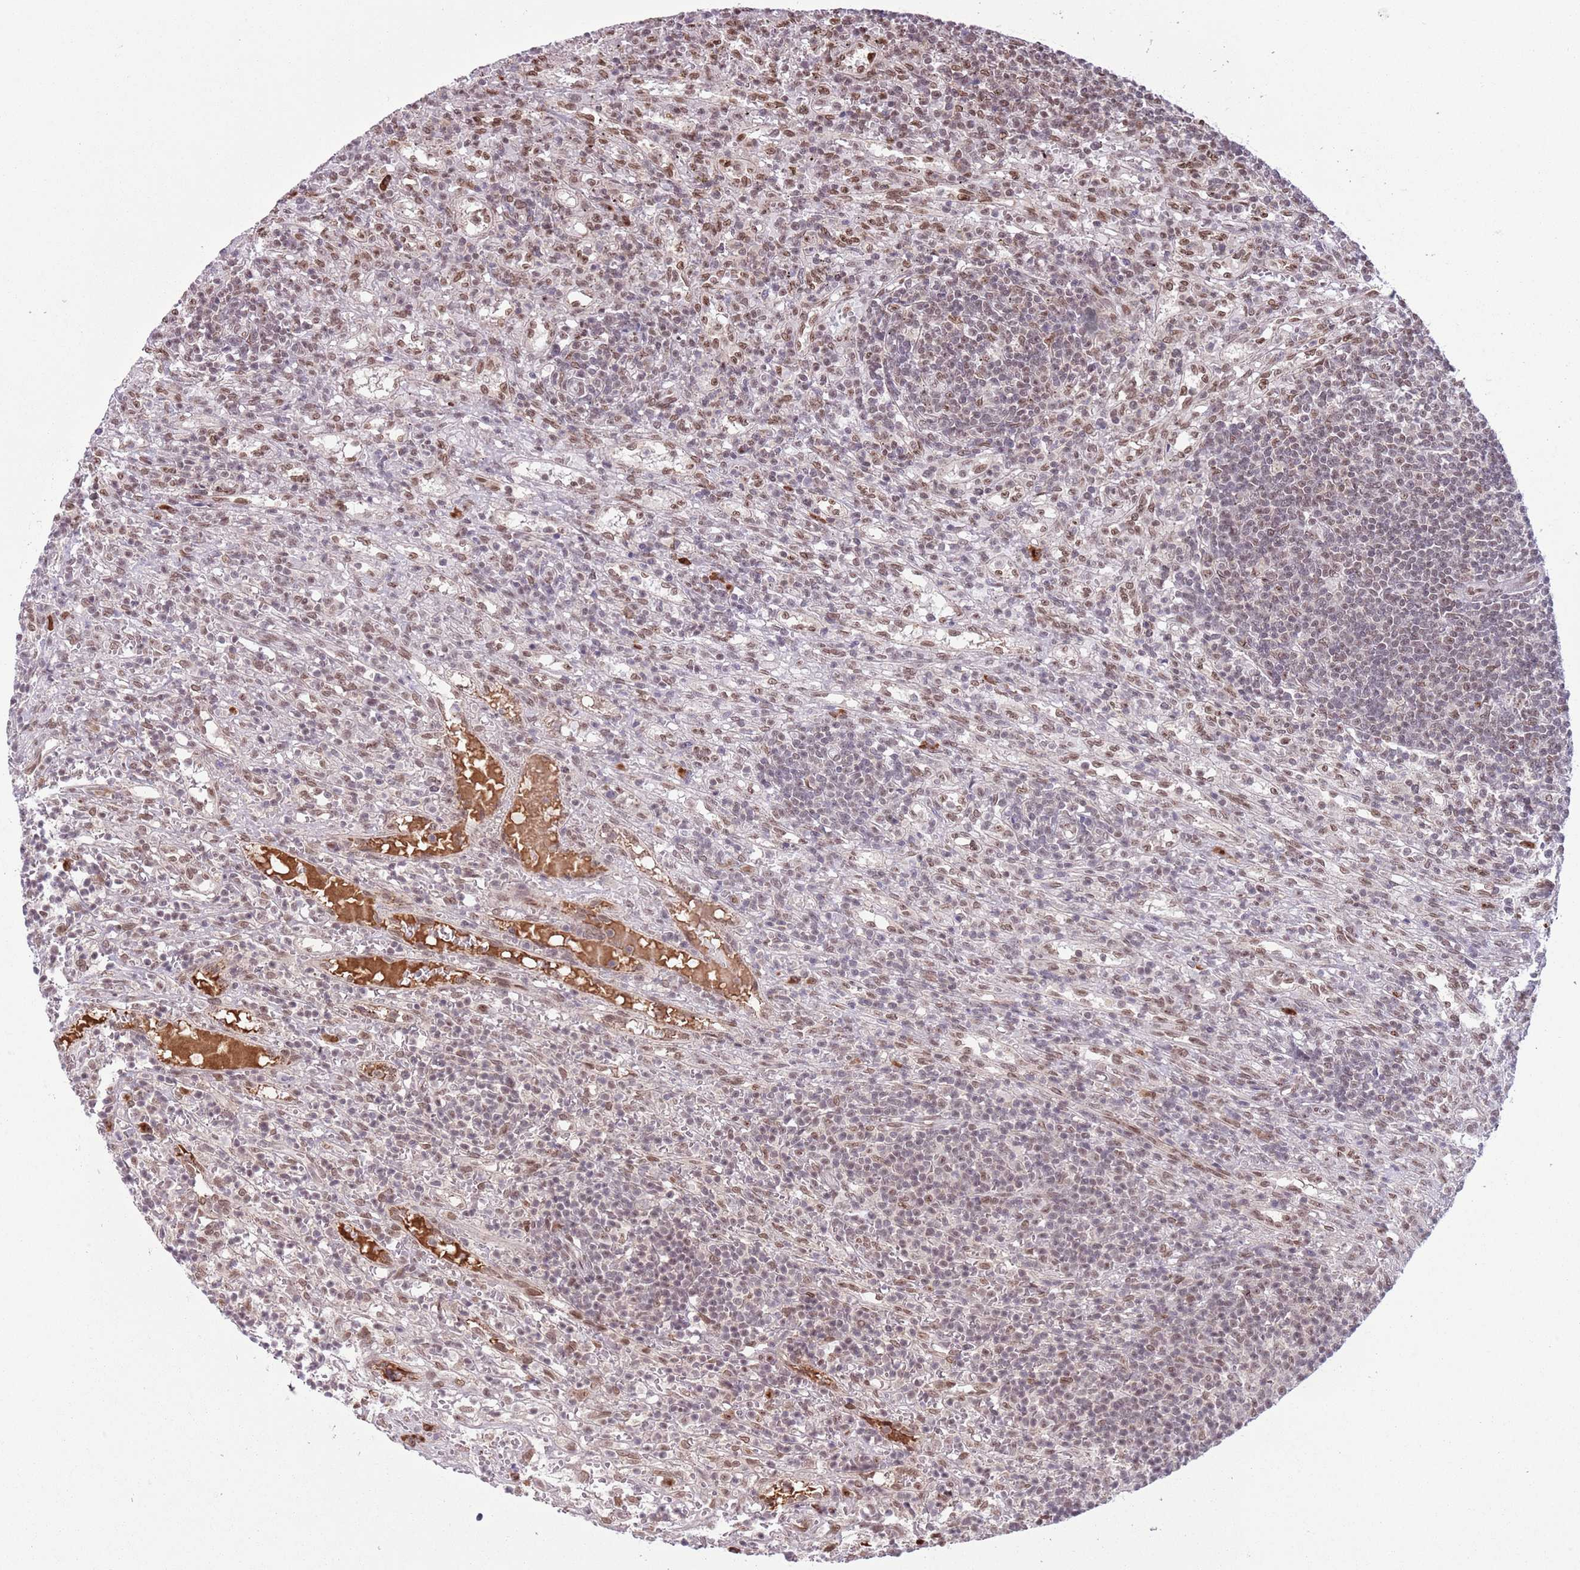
{"staining": {"intensity": "weak", "quantity": "<25%", "location": "nuclear"}, "tissue": "lymphoma", "cell_type": "Tumor cells", "image_type": "cancer", "snomed": [{"axis": "morphology", "description": "Malignant lymphoma, non-Hodgkin's type, Low grade"}, {"axis": "topography", "description": "Spleen"}], "caption": "Immunohistochemistry (IHC) image of lymphoma stained for a protein (brown), which demonstrates no staining in tumor cells.", "gene": "SIPA1L3", "patient": {"sex": "male", "age": 76}}